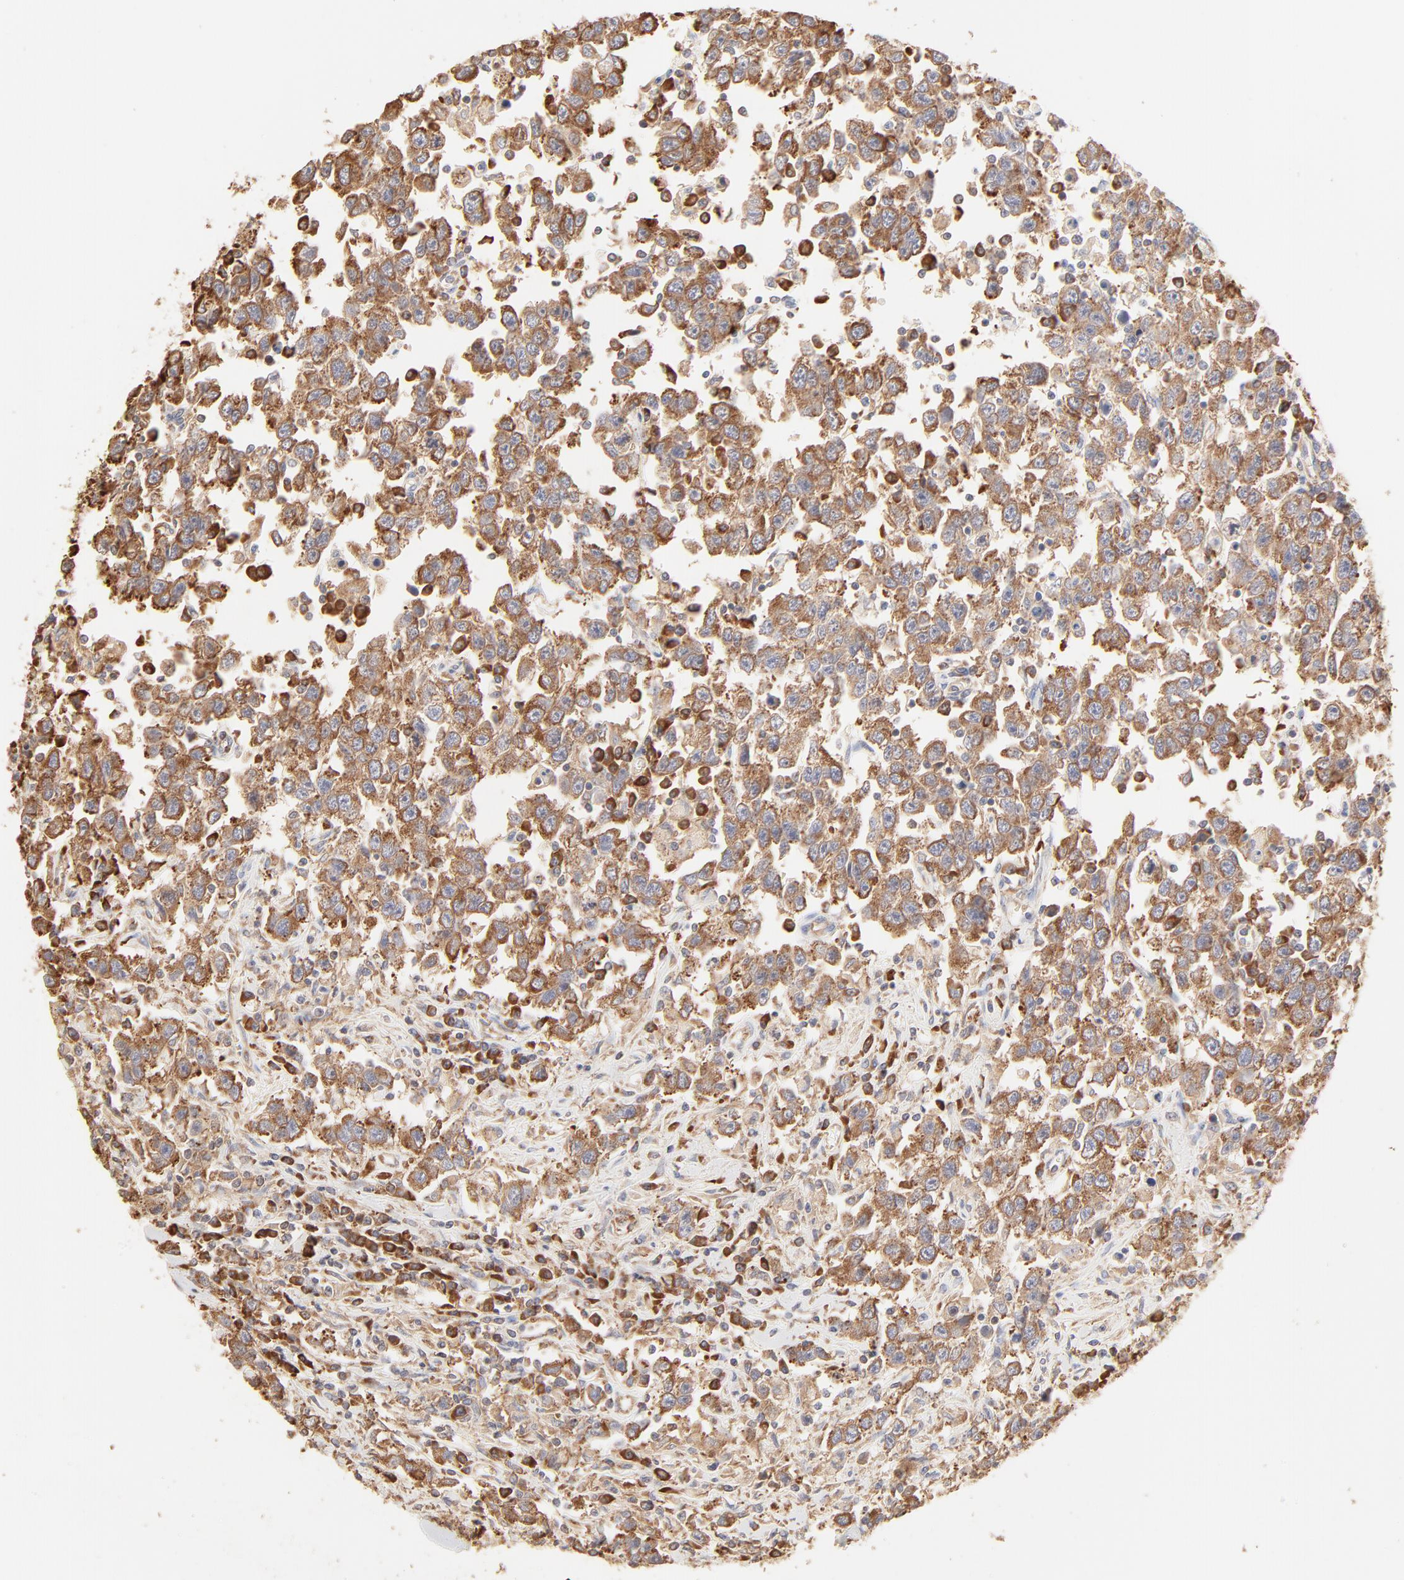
{"staining": {"intensity": "moderate", "quantity": ">75%", "location": "cytoplasmic/membranous"}, "tissue": "testis cancer", "cell_type": "Tumor cells", "image_type": "cancer", "snomed": [{"axis": "morphology", "description": "Seminoma, NOS"}, {"axis": "topography", "description": "Testis"}], "caption": "This histopathology image reveals immunohistochemistry (IHC) staining of human testis cancer, with medium moderate cytoplasmic/membranous expression in approximately >75% of tumor cells.", "gene": "RPS20", "patient": {"sex": "male", "age": 41}}